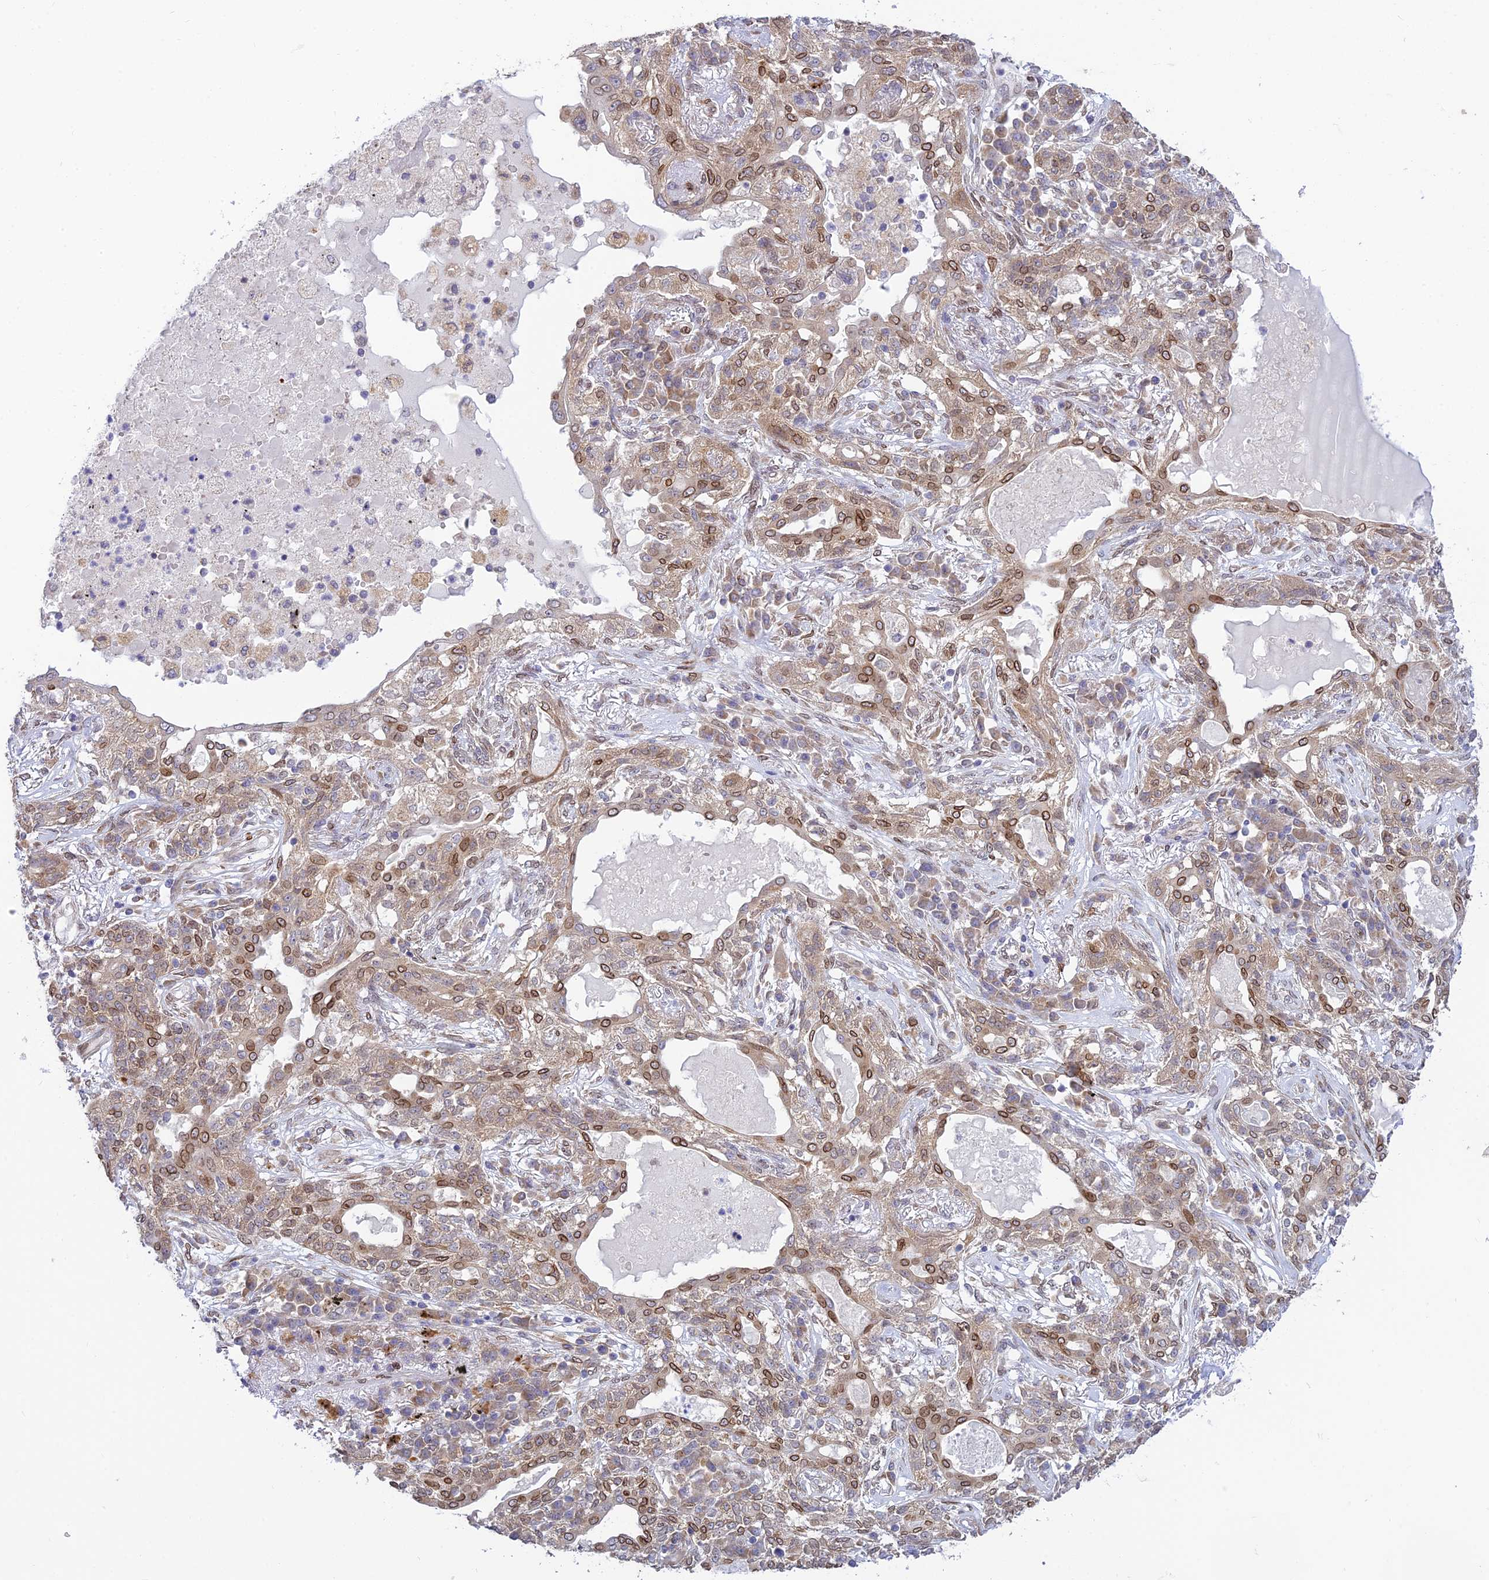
{"staining": {"intensity": "negative", "quantity": "none", "location": "none"}, "tissue": "lung cancer", "cell_type": "Tumor cells", "image_type": "cancer", "snomed": [{"axis": "morphology", "description": "Squamous cell carcinoma, NOS"}, {"axis": "topography", "description": "Lung"}], "caption": "DAB immunohistochemical staining of human lung cancer (squamous cell carcinoma) shows no significant staining in tumor cells.", "gene": "SKIC8", "patient": {"sex": "female", "age": 70}}